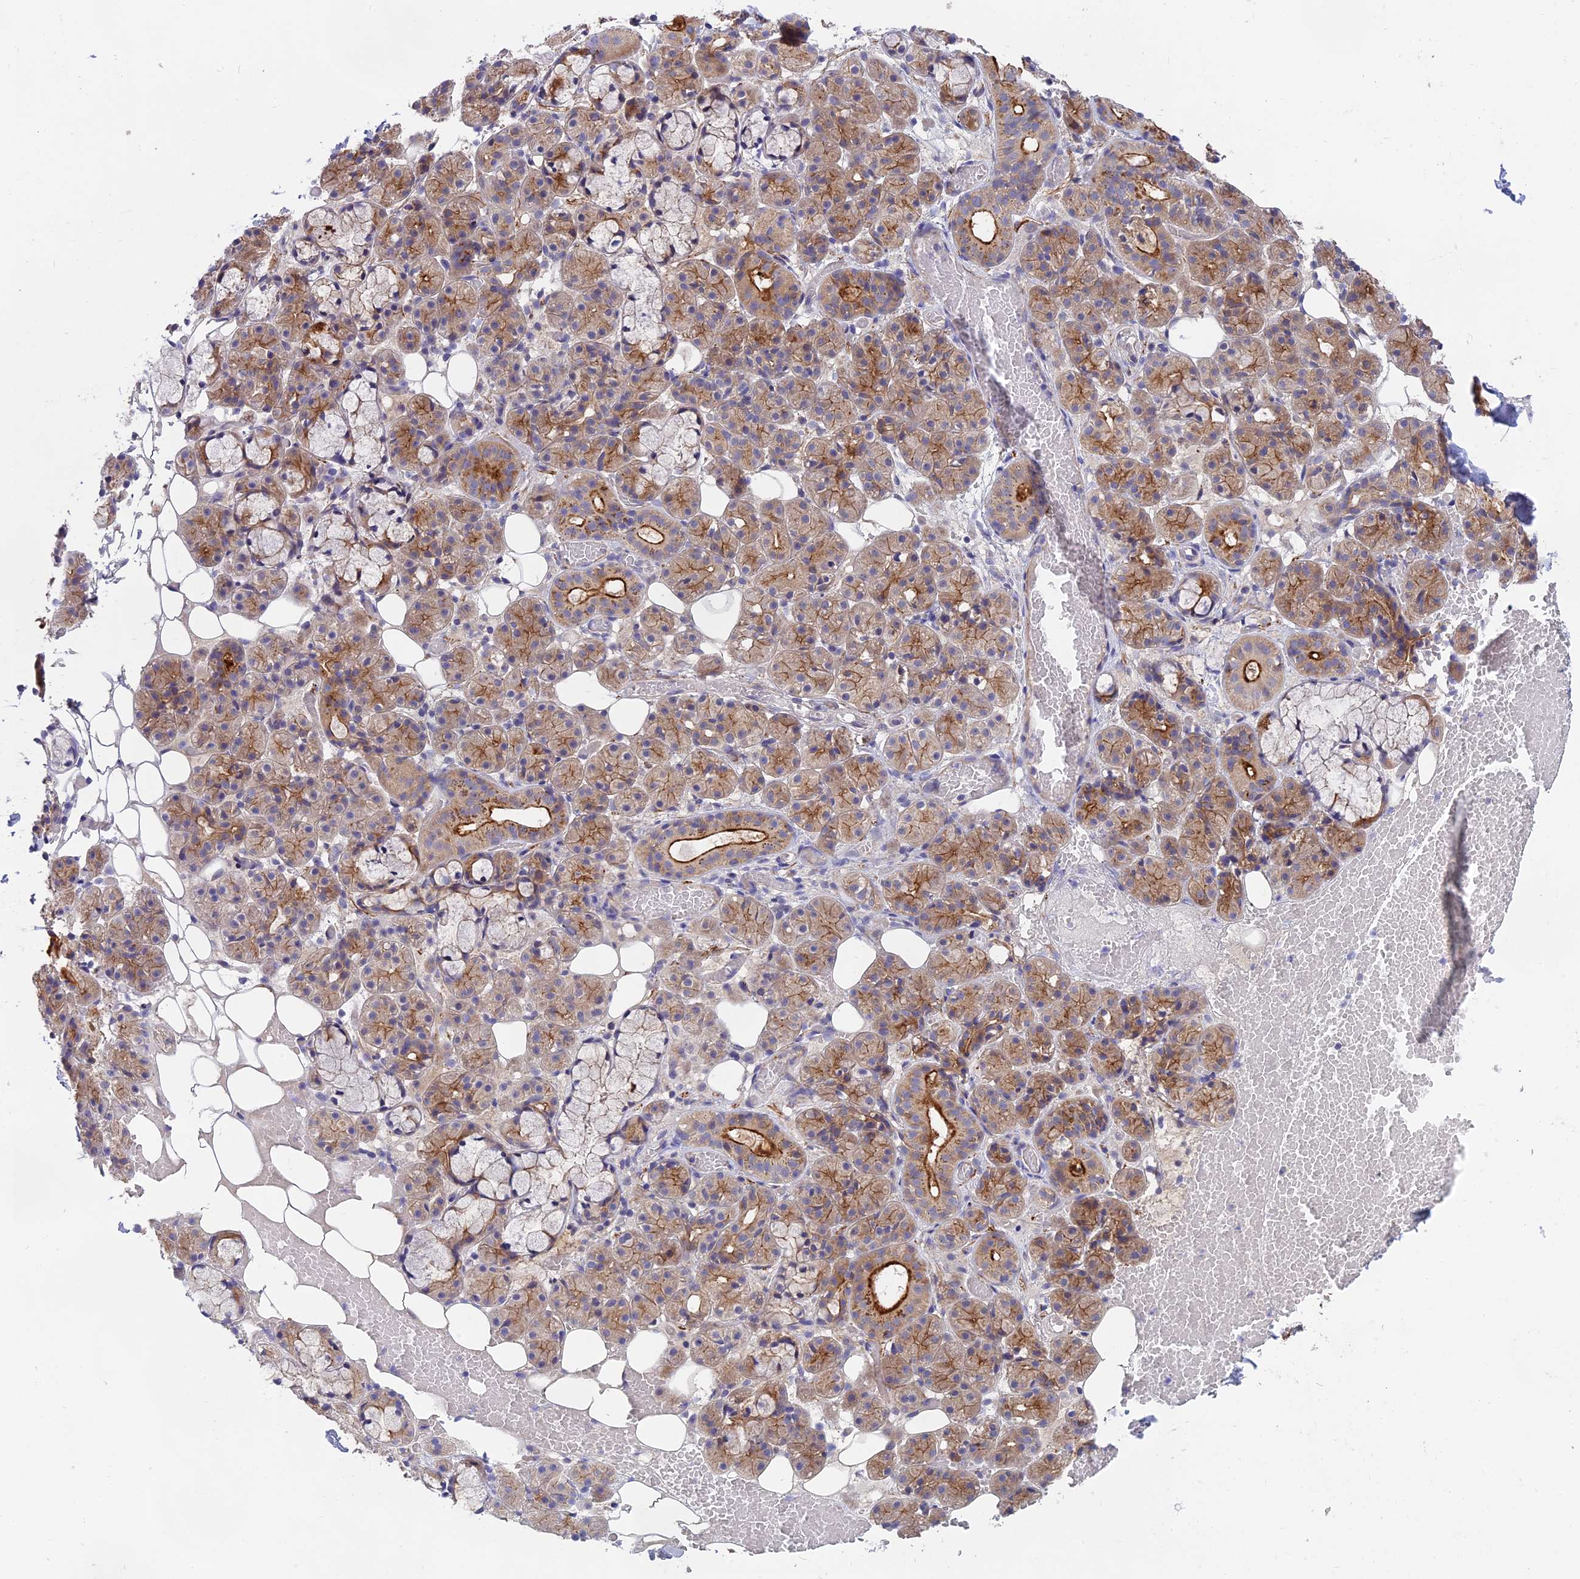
{"staining": {"intensity": "moderate", "quantity": "25%-75%", "location": "cytoplasmic/membranous"}, "tissue": "salivary gland", "cell_type": "Glandular cells", "image_type": "normal", "snomed": [{"axis": "morphology", "description": "Normal tissue, NOS"}, {"axis": "topography", "description": "Salivary gland"}], "caption": "Salivary gland stained with a protein marker exhibits moderate staining in glandular cells.", "gene": "TENT4B", "patient": {"sex": "male", "age": 63}}